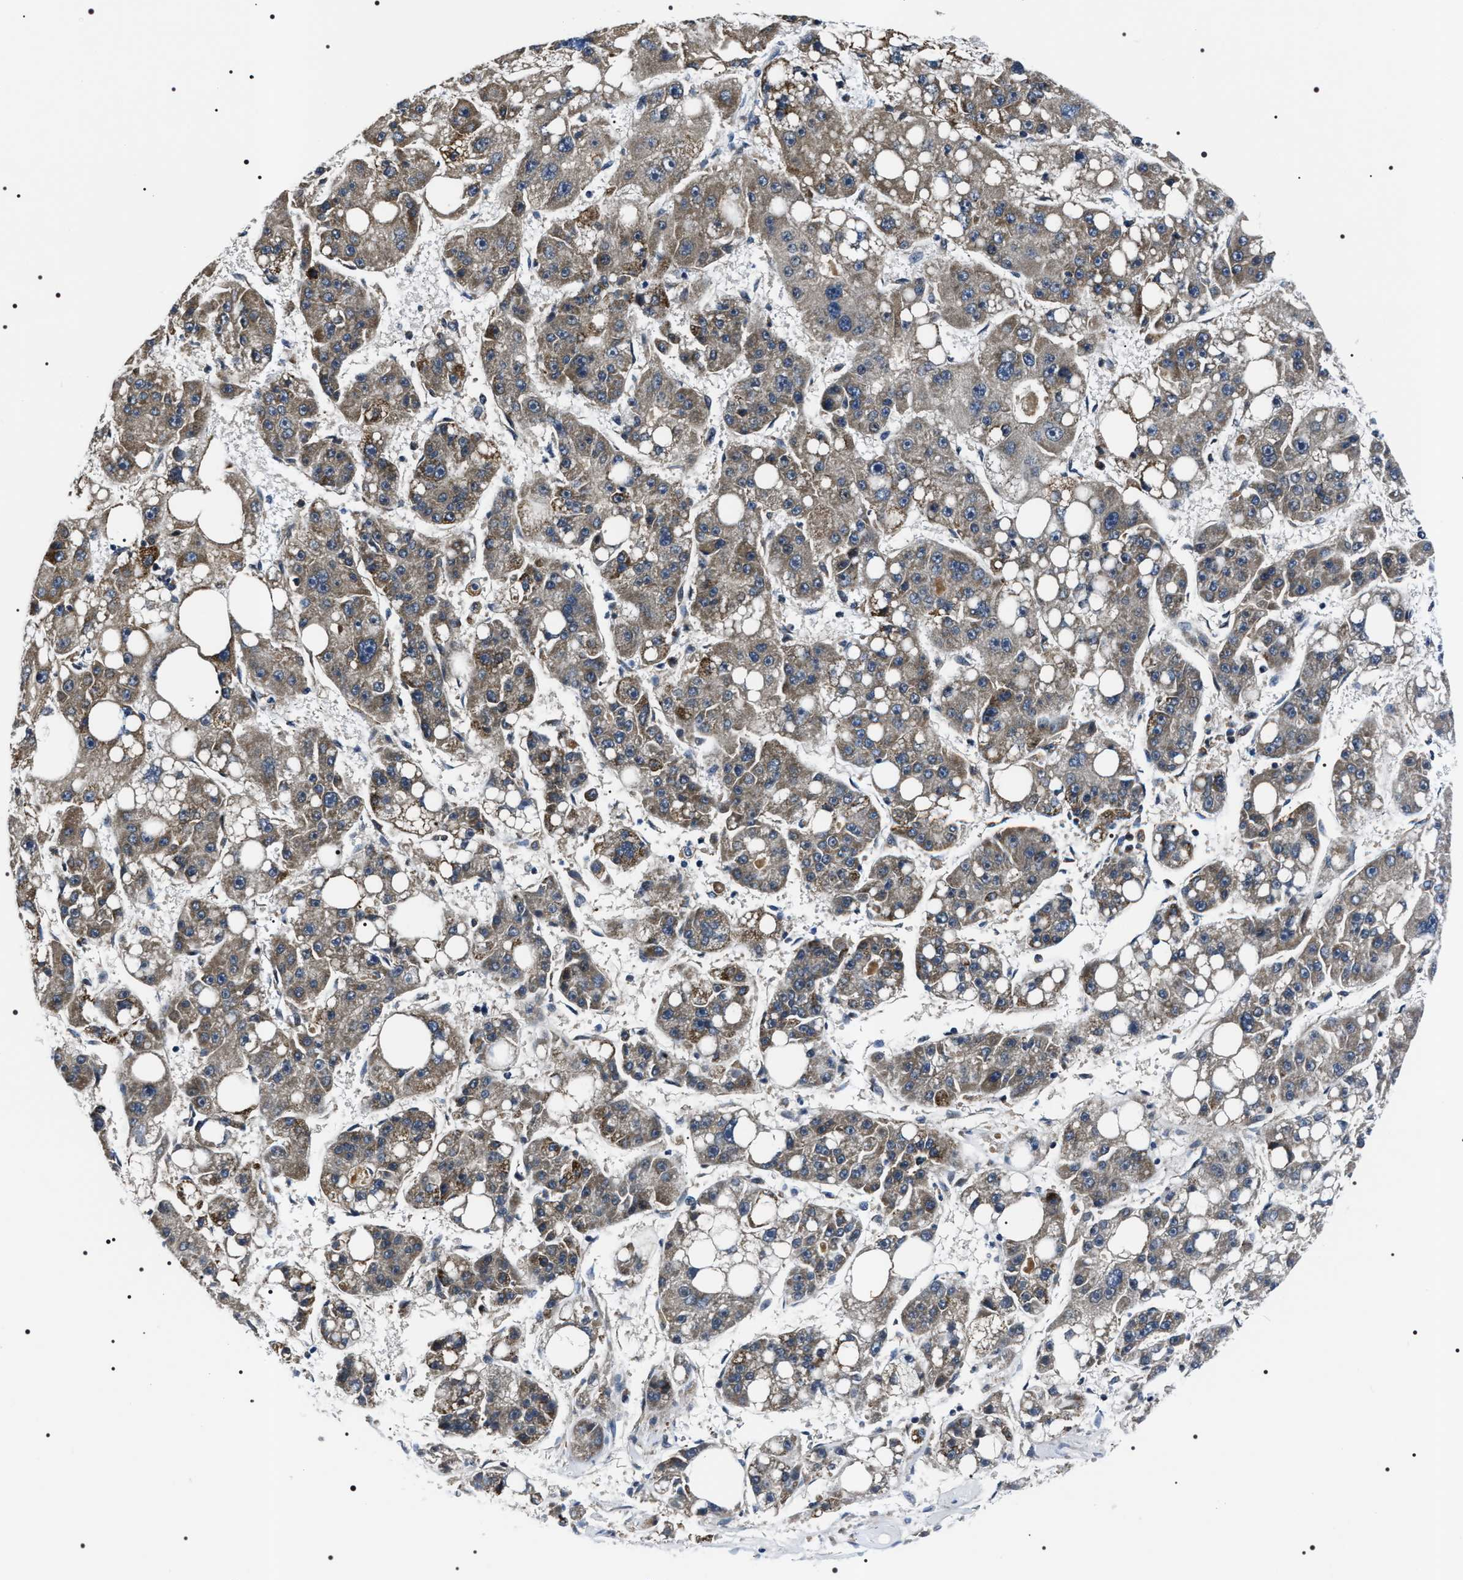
{"staining": {"intensity": "moderate", "quantity": ">75%", "location": "cytoplasmic/membranous"}, "tissue": "liver cancer", "cell_type": "Tumor cells", "image_type": "cancer", "snomed": [{"axis": "morphology", "description": "Carcinoma, Hepatocellular, NOS"}, {"axis": "topography", "description": "Liver"}], "caption": "A brown stain labels moderate cytoplasmic/membranous staining of a protein in human liver hepatocellular carcinoma tumor cells.", "gene": "NTMT1", "patient": {"sex": "female", "age": 61}}